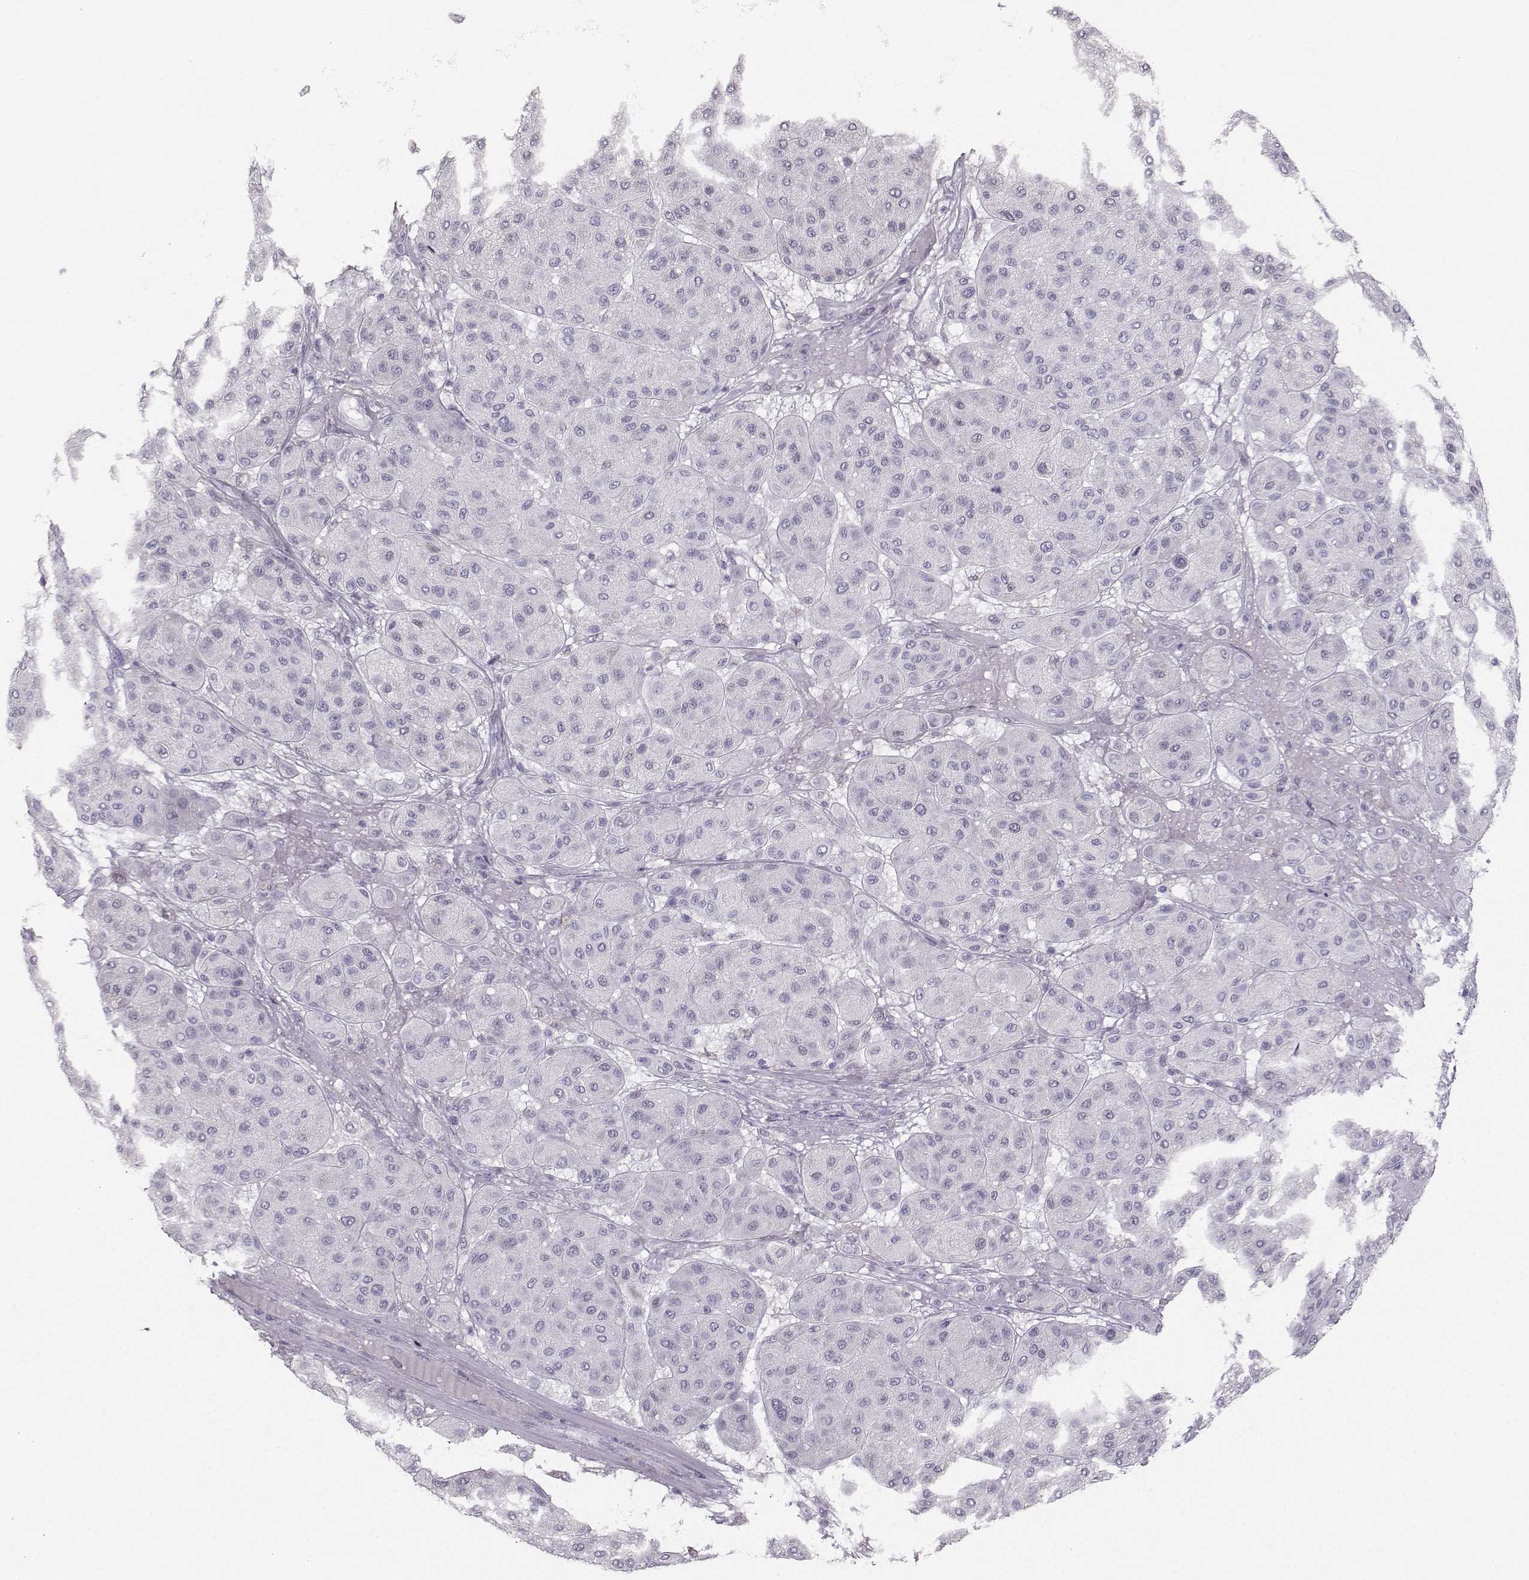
{"staining": {"intensity": "negative", "quantity": "none", "location": "none"}, "tissue": "melanoma", "cell_type": "Tumor cells", "image_type": "cancer", "snomed": [{"axis": "morphology", "description": "Malignant melanoma, Metastatic site"}, {"axis": "topography", "description": "Smooth muscle"}], "caption": "Melanoma was stained to show a protein in brown. There is no significant staining in tumor cells.", "gene": "CASR", "patient": {"sex": "male", "age": 41}}